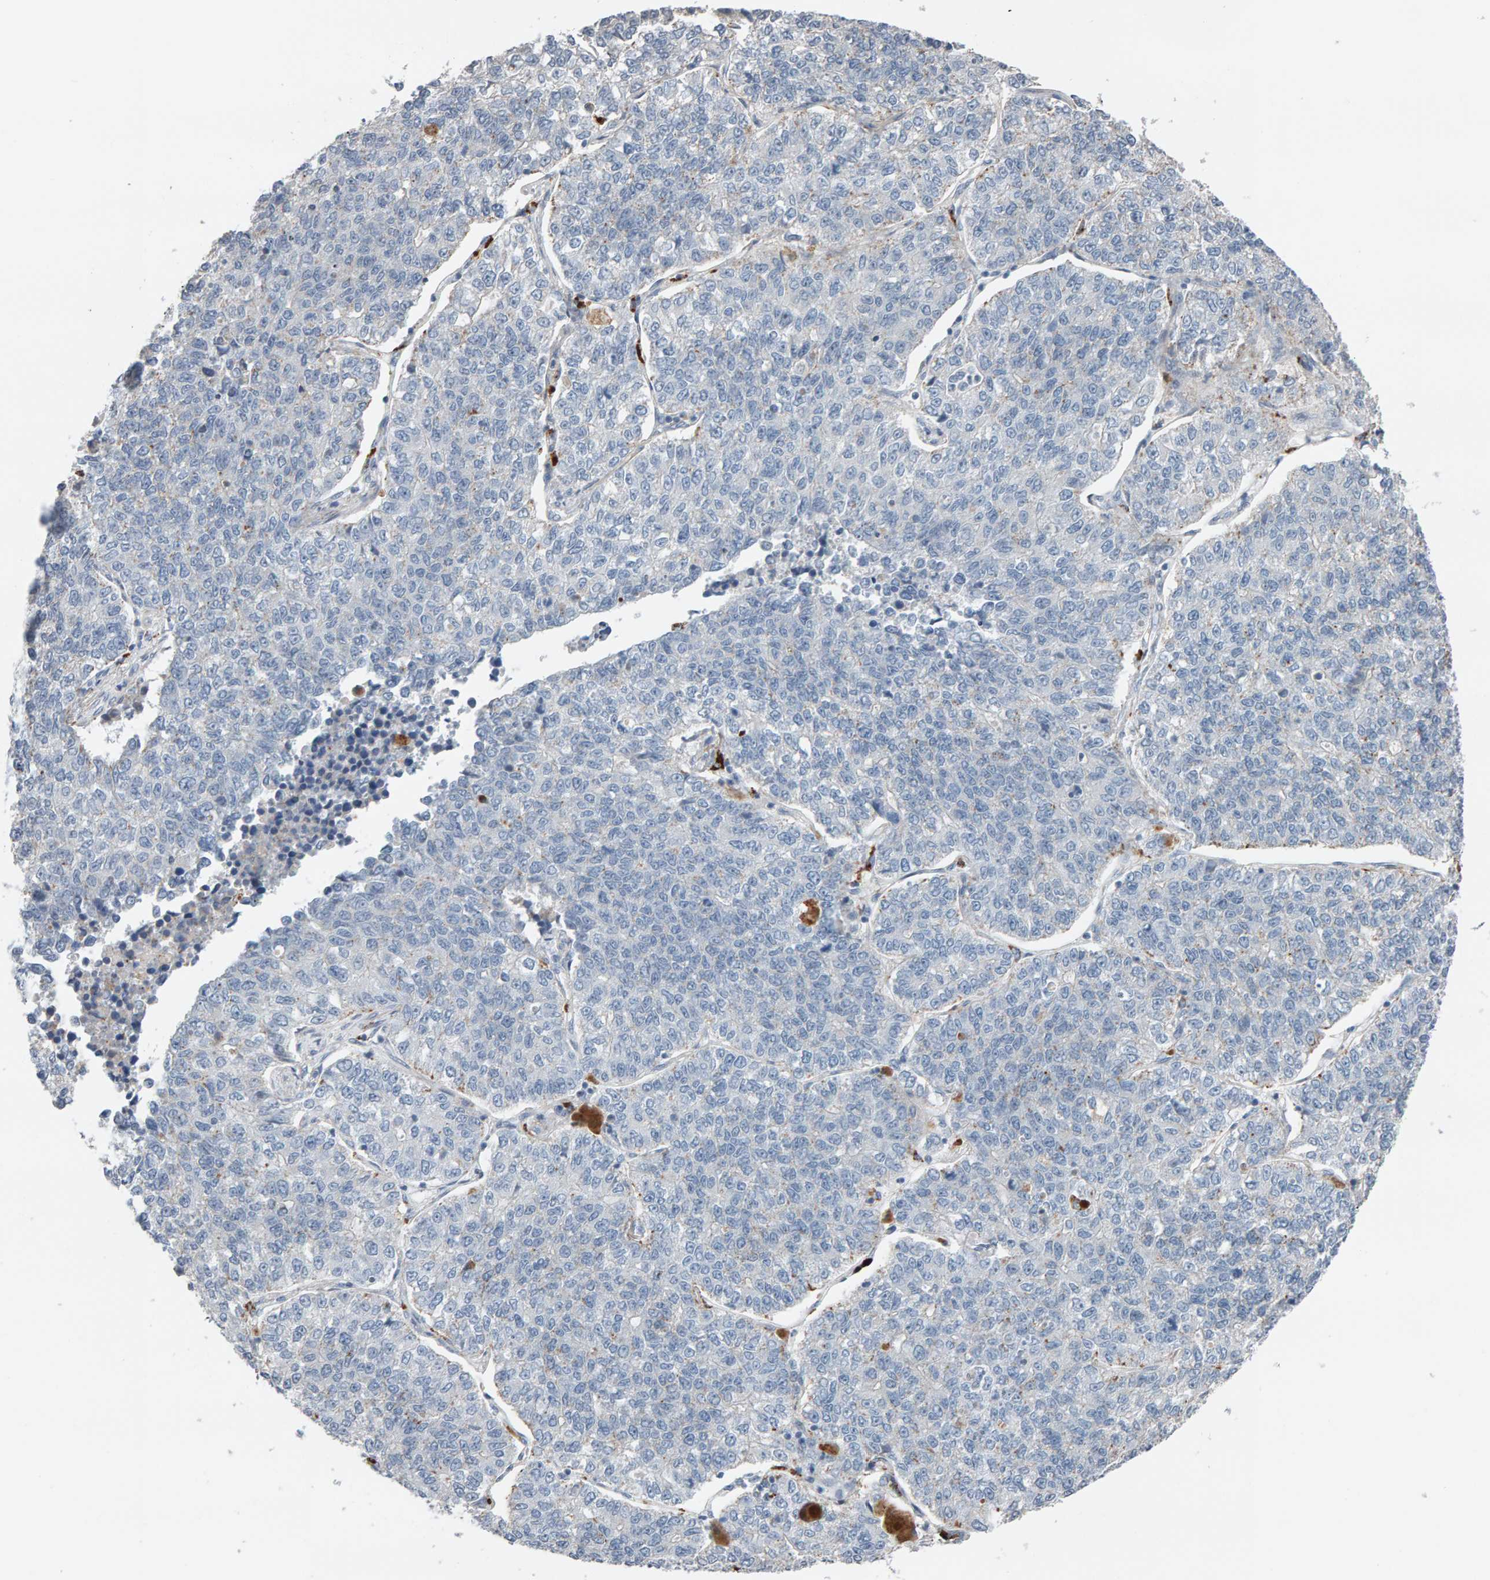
{"staining": {"intensity": "negative", "quantity": "none", "location": "none"}, "tissue": "lung cancer", "cell_type": "Tumor cells", "image_type": "cancer", "snomed": [{"axis": "morphology", "description": "Adenocarcinoma, NOS"}, {"axis": "topography", "description": "Lung"}], "caption": "Immunohistochemistry (IHC) of human adenocarcinoma (lung) reveals no expression in tumor cells. (DAB IHC, high magnification).", "gene": "IPPK", "patient": {"sex": "male", "age": 49}}